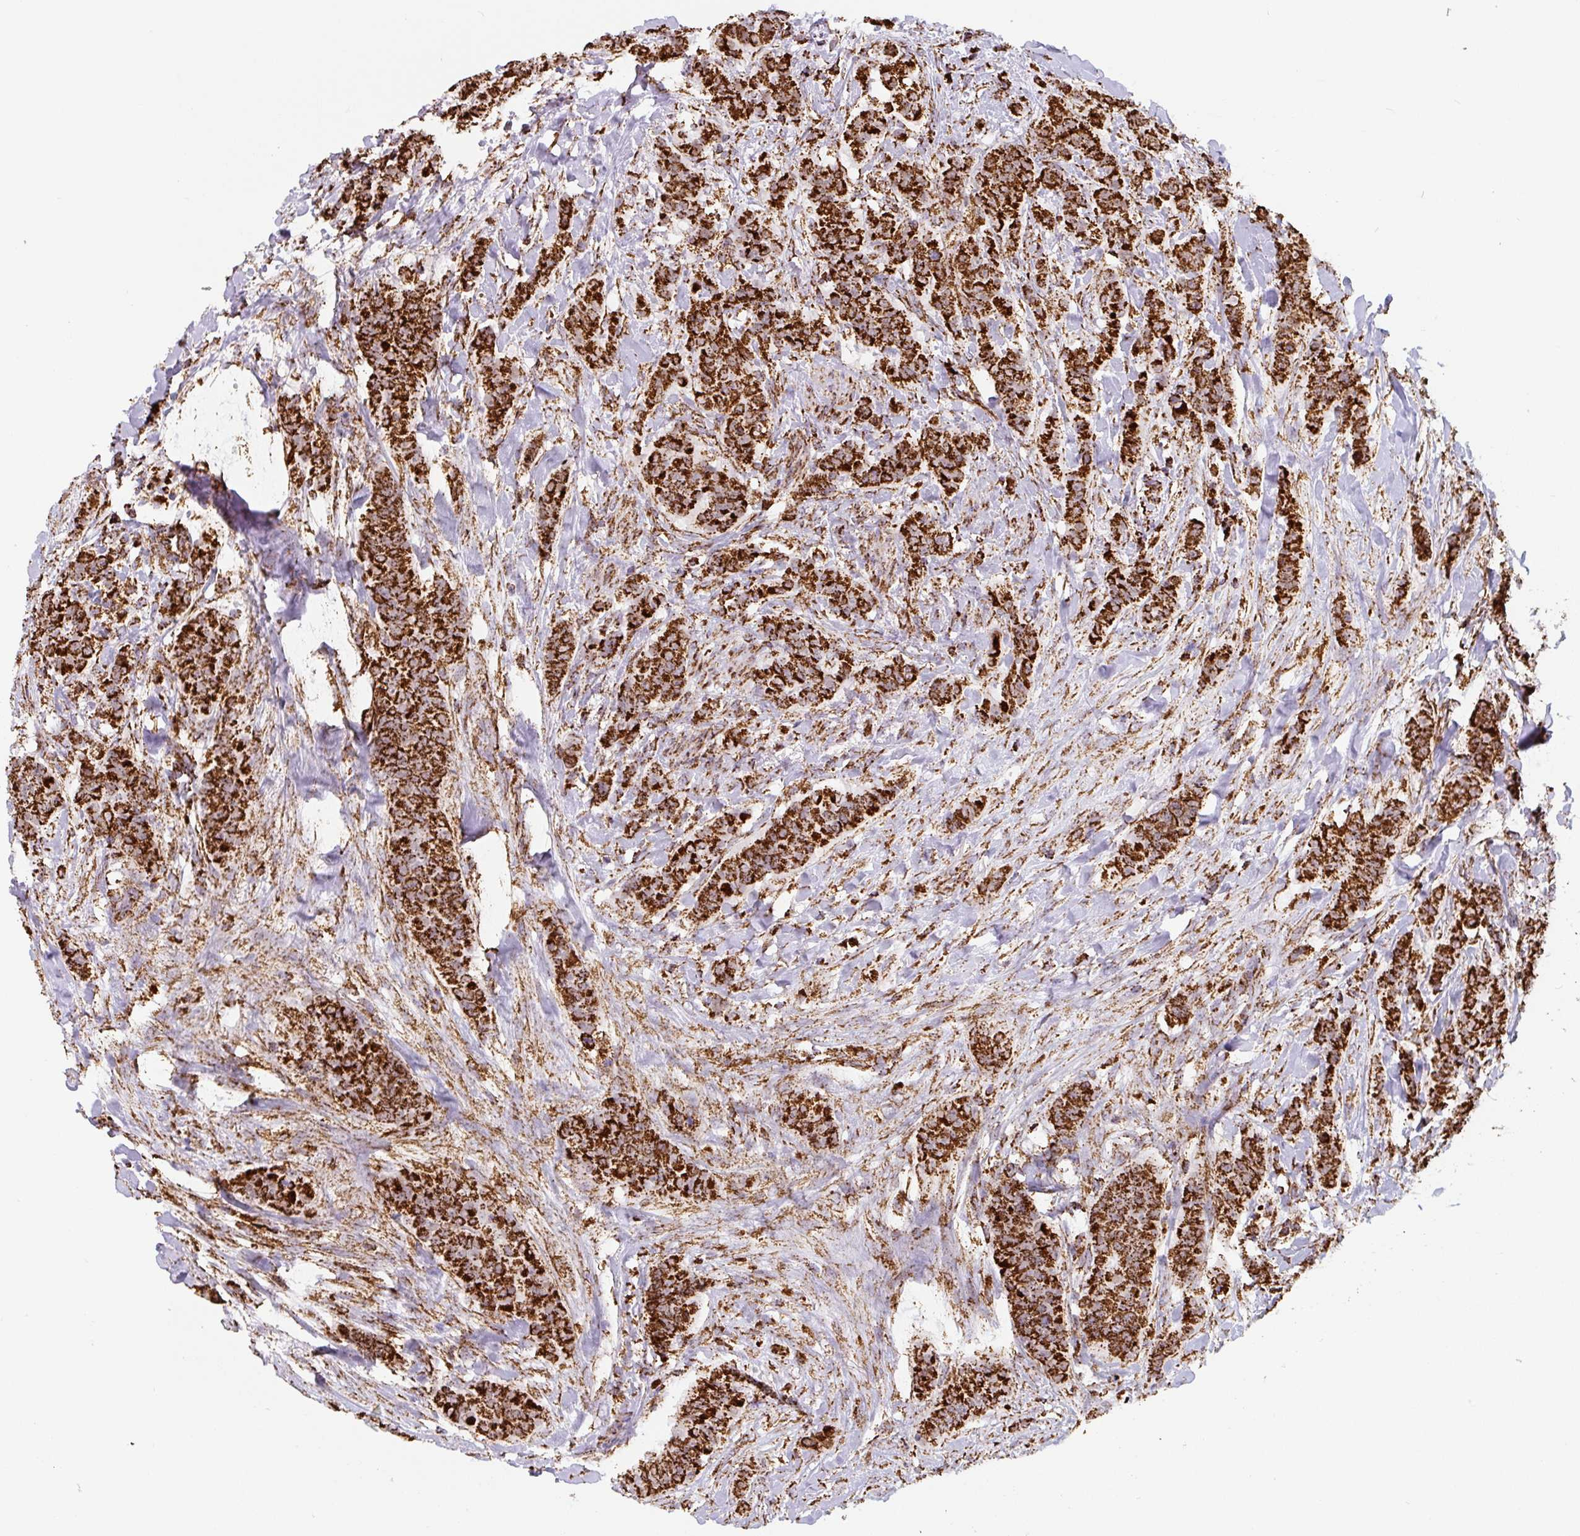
{"staining": {"intensity": "strong", "quantity": ">75%", "location": "cytoplasmic/membranous"}, "tissue": "breast cancer", "cell_type": "Tumor cells", "image_type": "cancer", "snomed": [{"axis": "morphology", "description": "Duct carcinoma"}, {"axis": "topography", "description": "Breast"}], "caption": "High-magnification brightfield microscopy of breast infiltrating ductal carcinoma stained with DAB (3,3'-diaminobenzidine) (brown) and counterstained with hematoxylin (blue). tumor cells exhibit strong cytoplasmic/membranous positivity is identified in approximately>75% of cells. (Stains: DAB (3,3'-diaminobenzidine) in brown, nuclei in blue, Microscopy: brightfield microscopy at high magnification).", "gene": "ATP5F1A", "patient": {"sex": "female", "age": 40}}